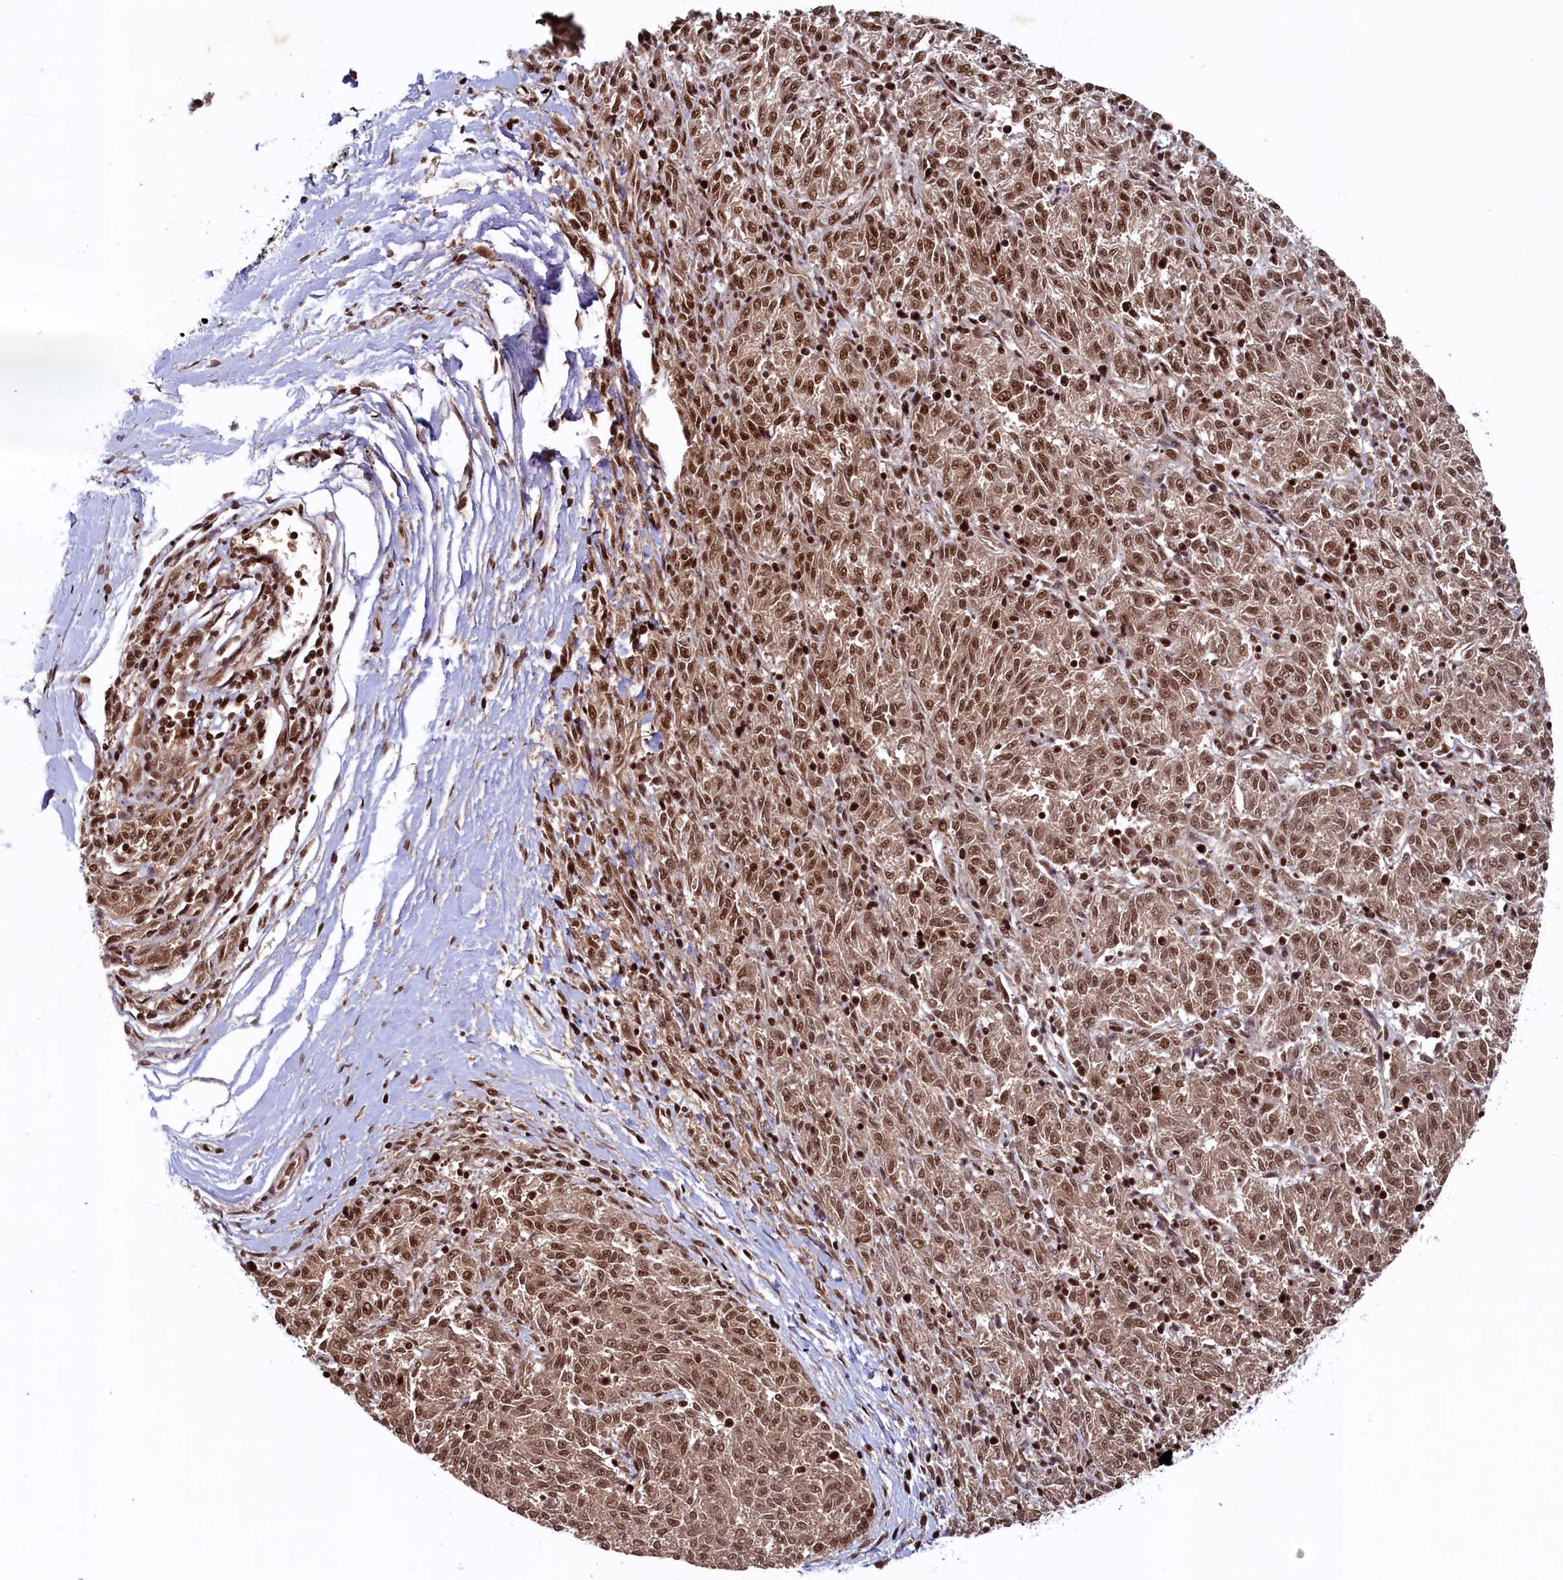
{"staining": {"intensity": "strong", "quantity": ">75%", "location": "cytoplasmic/membranous,nuclear"}, "tissue": "melanoma", "cell_type": "Tumor cells", "image_type": "cancer", "snomed": [{"axis": "morphology", "description": "Malignant melanoma, NOS"}, {"axis": "topography", "description": "Skin"}], "caption": "This is a photomicrograph of immunohistochemistry (IHC) staining of malignant melanoma, which shows strong positivity in the cytoplasmic/membranous and nuclear of tumor cells.", "gene": "ZC3H18", "patient": {"sex": "female", "age": 72}}